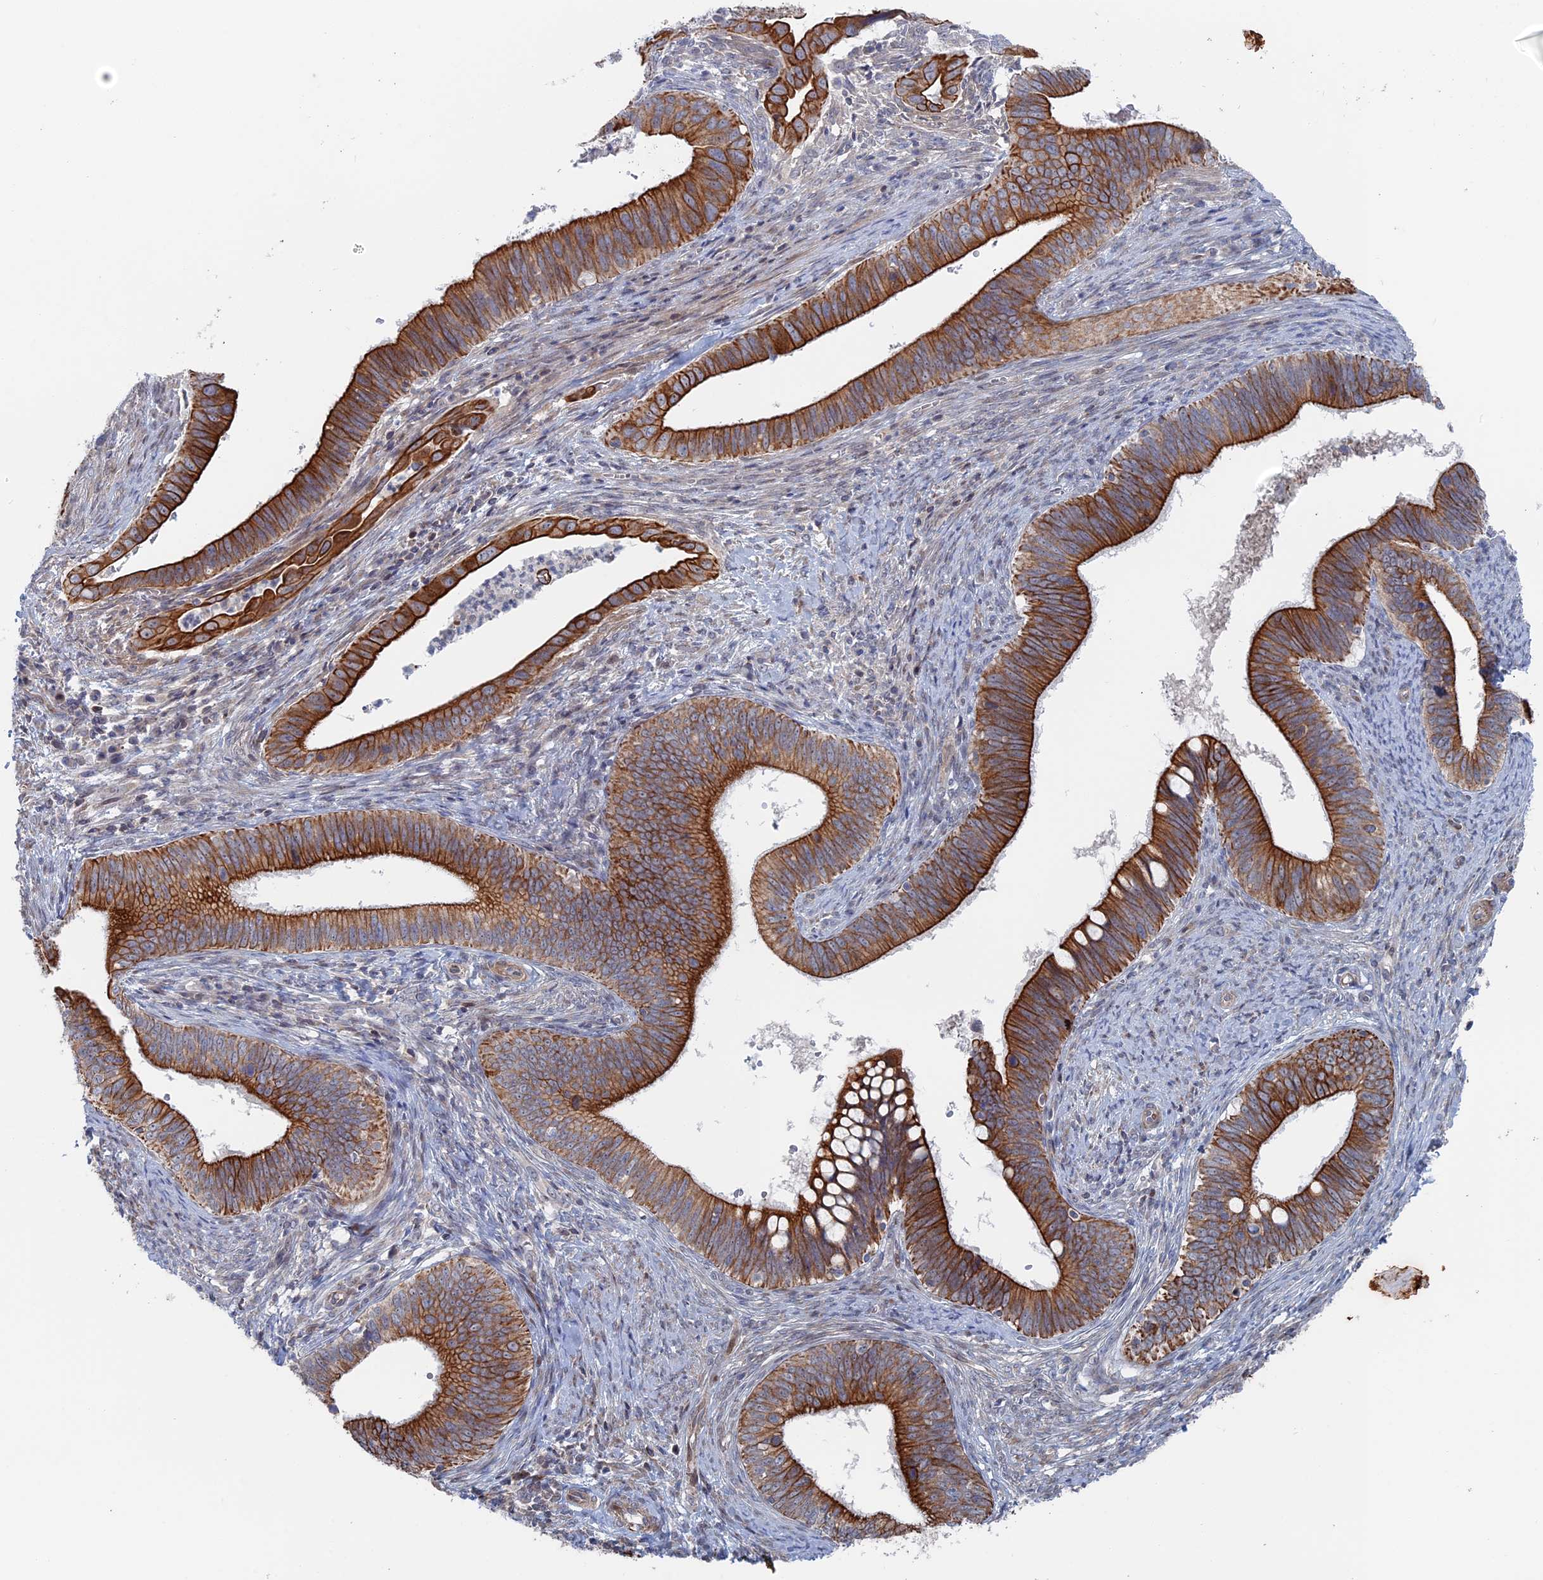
{"staining": {"intensity": "strong", "quantity": ">75%", "location": "cytoplasmic/membranous"}, "tissue": "cervical cancer", "cell_type": "Tumor cells", "image_type": "cancer", "snomed": [{"axis": "morphology", "description": "Adenocarcinoma, NOS"}, {"axis": "topography", "description": "Cervix"}], "caption": "Cervical adenocarcinoma was stained to show a protein in brown. There is high levels of strong cytoplasmic/membranous expression in approximately >75% of tumor cells.", "gene": "IL7", "patient": {"sex": "female", "age": 42}}